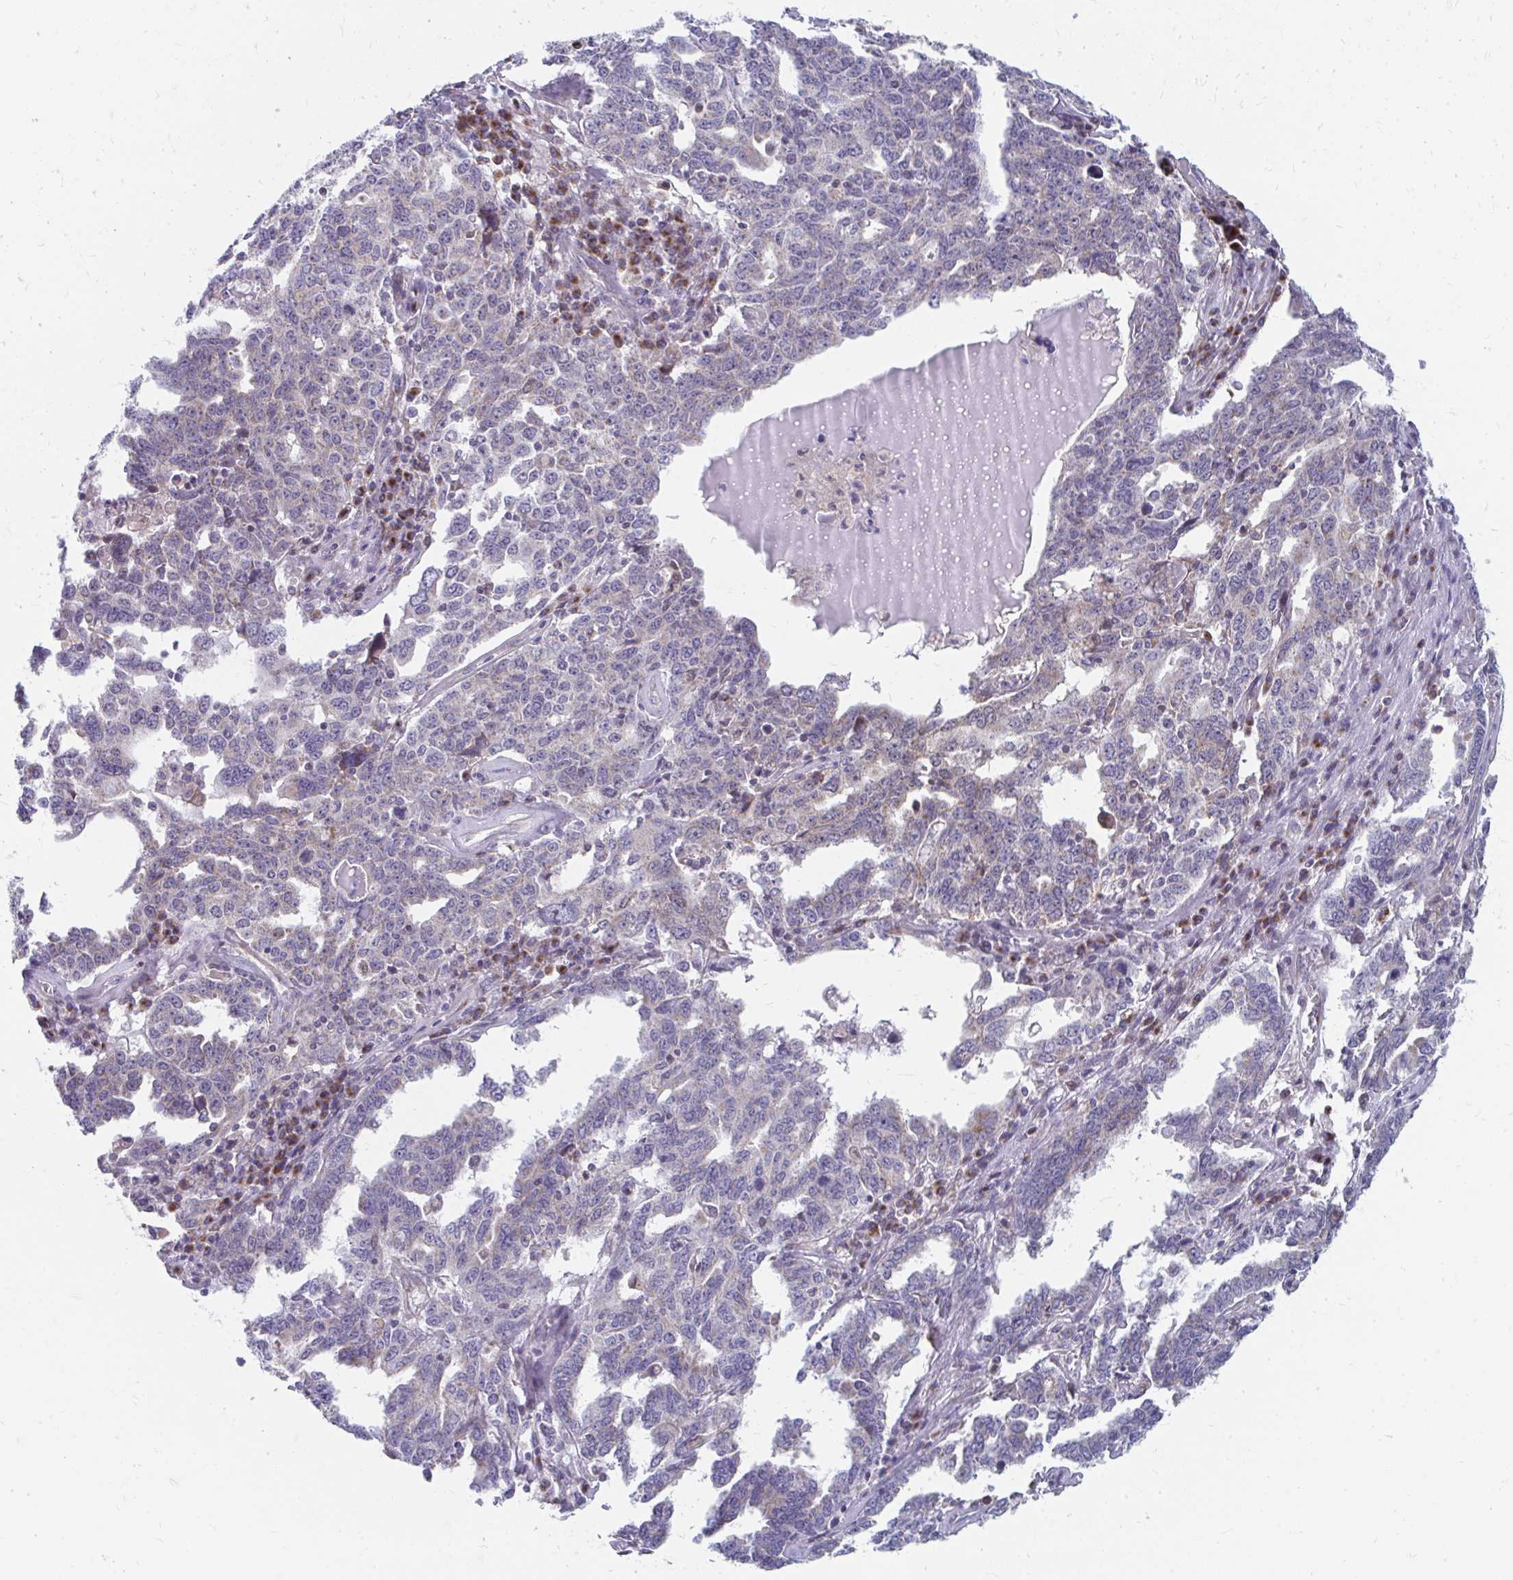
{"staining": {"intensity": "weak", "quantity": "<25%", "location": "cytoplasmic/membranous"}, "tissue": "ovarian cancer", "cell_type": "Tumor cells", "image_type": "cancer", "snomed": [{"axis": "morphology", "description": "Carcinoma, endometroid"}, {"axis": "topography", "description": "Ovary"}], "caption": "Endometroid carcinoma (ovarian) was stained to show a protein in brown. There is no significant staining in tumor cells.", "gene": "PABIR3", "patient": {"sex": "female", "age": 62}}